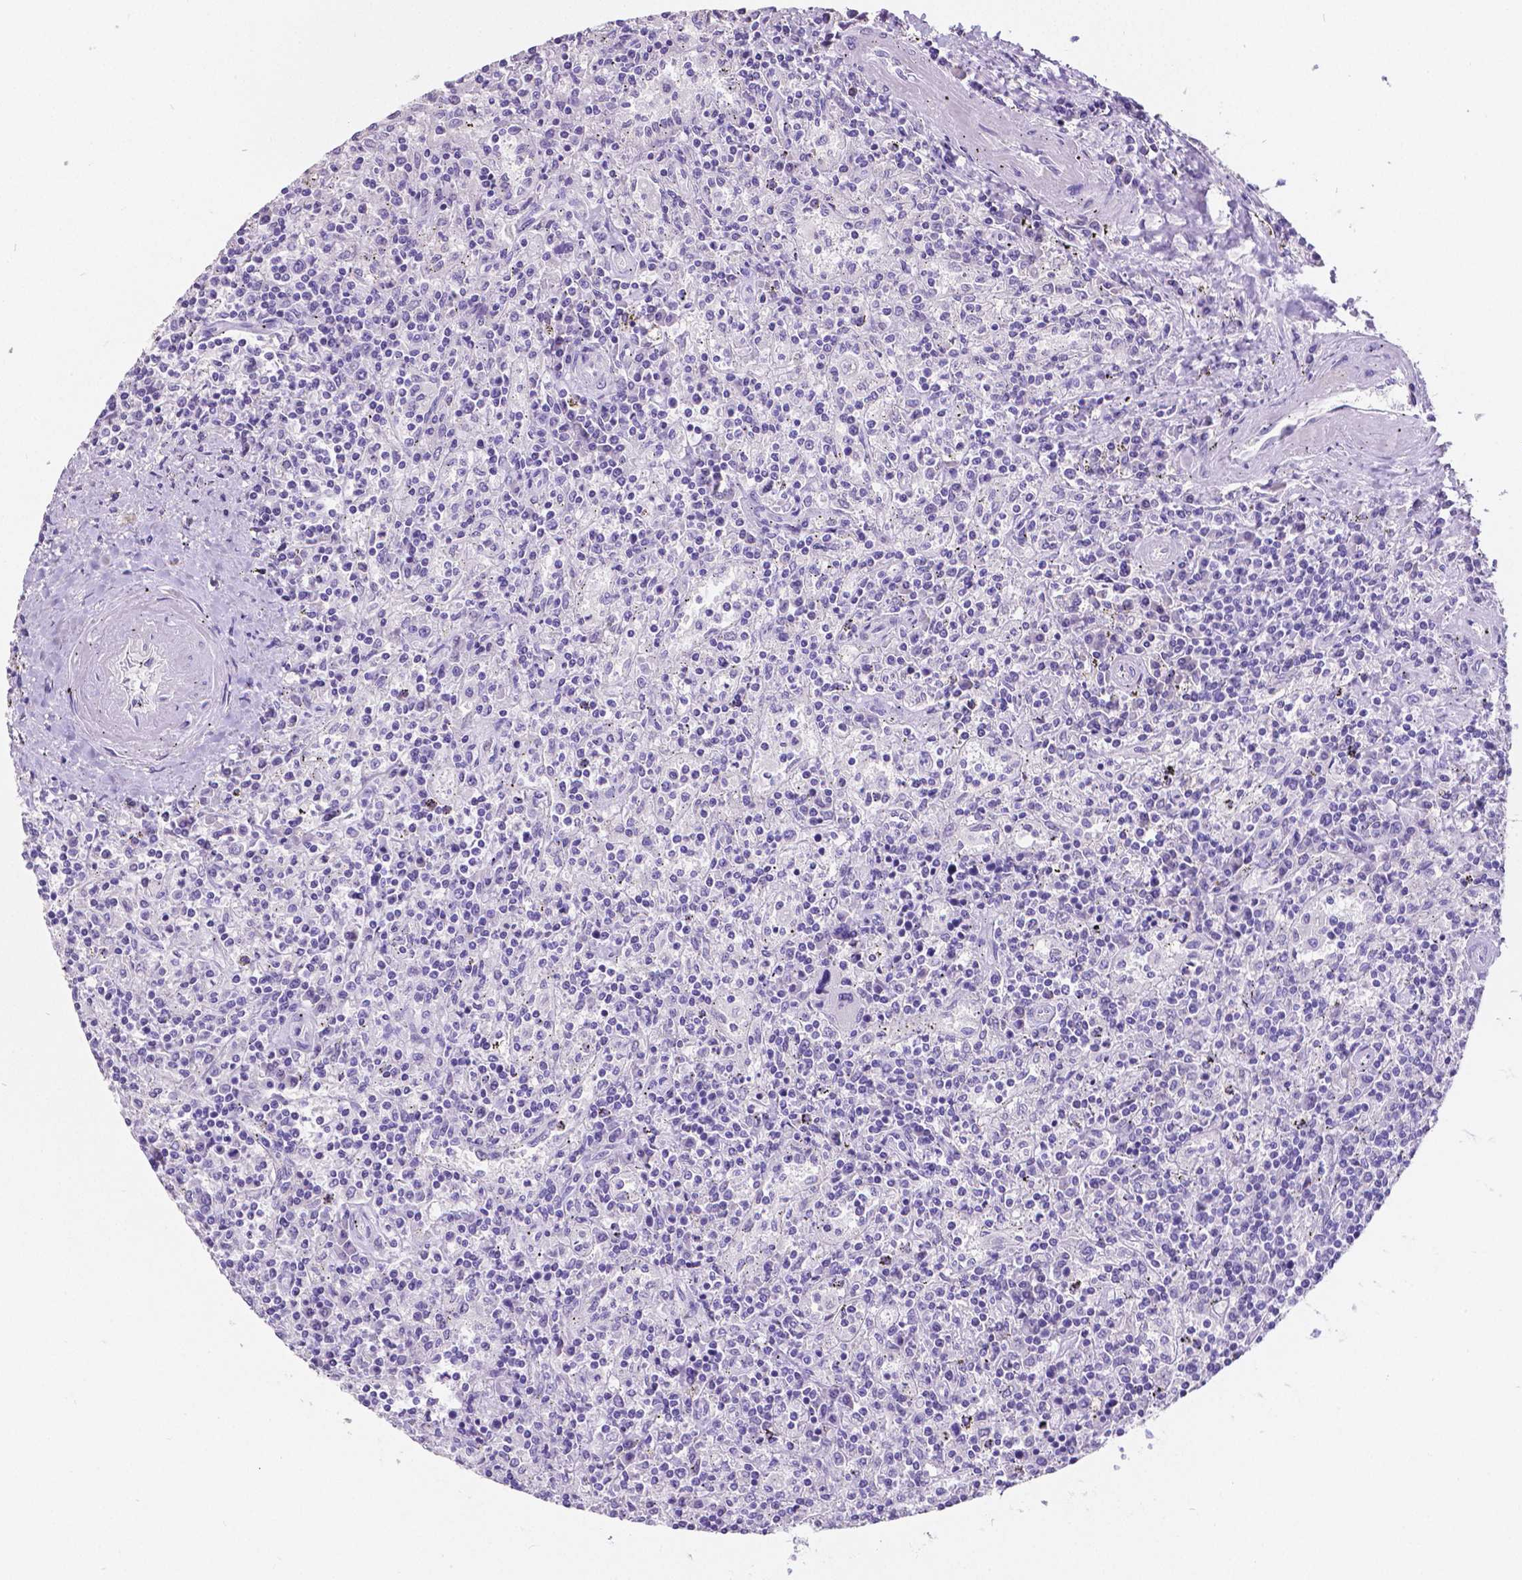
{"staining": {"intensity": "negative", "quantity": "none", "location": "none"}, "tissue": "lymphoma", "cell_type": "Tumor cells", "image_type": "cancer", "snomed": [{"axis": "morphology", "description": "Malignant lymphoma, non-Hodgkin's type, Low grade"}, {"axis": "topography", "description": "Spleen"}], "caption": "Human lymphoma stained for a protein using IHC exhibits no positivity in tumor cells.", "gene": "SATB2", "patient": {"sex": "male", "age": 62}}